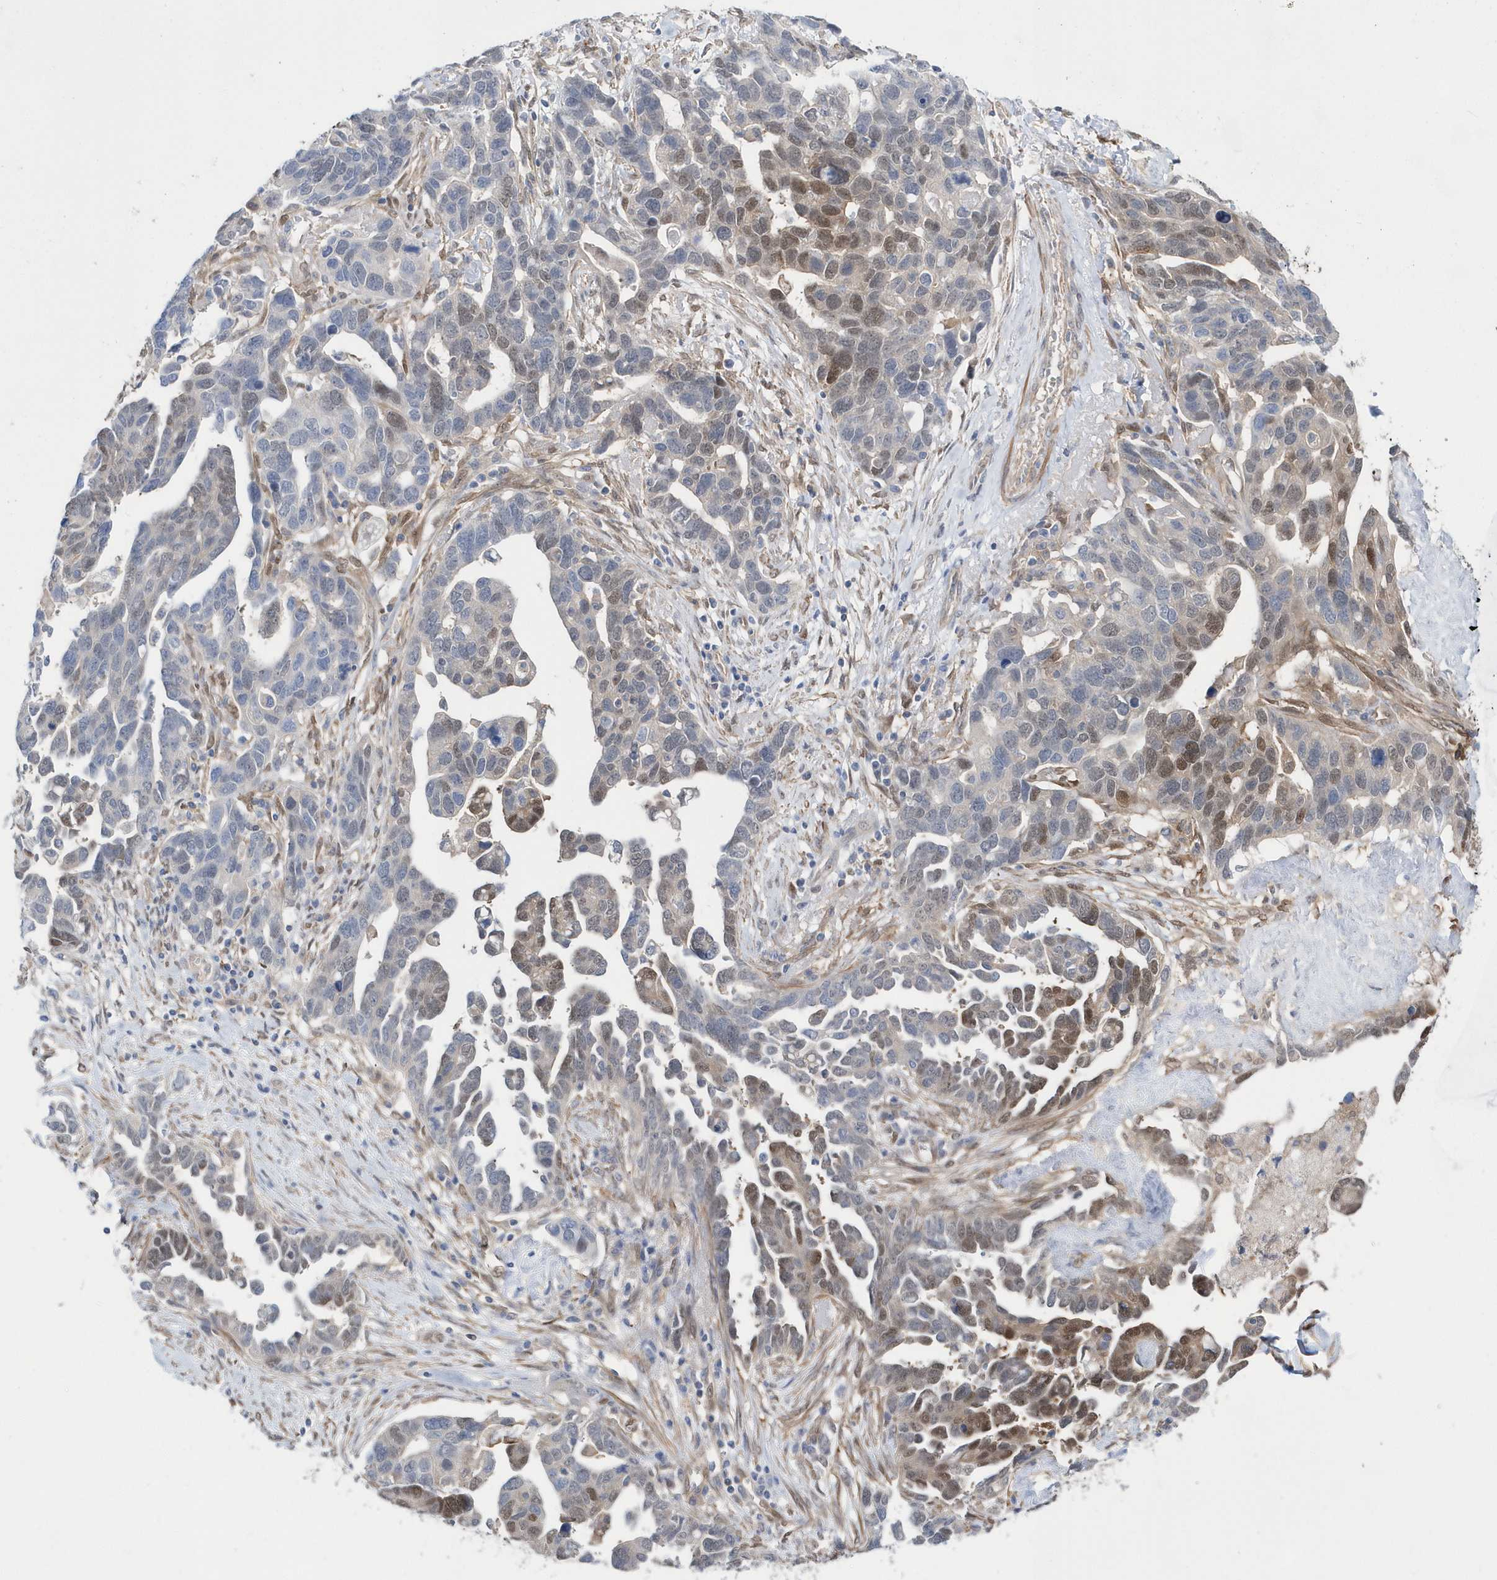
{"staining": {"intensity": "moderate", "quantity": "25%-75%", "location": "nuclear"}, "tissue": "ovarian cancer", "cell_type": "Tumor cells", "image_type": "cancer", "snomed": [{"axis": "morphology", "description": "Cystadenocarcinoma, serous, NOS"}, {"axis": "topography", "description": "Ovary"}], "caption": "Serous cystadenocarcinoma (ovarian) stained for a protein demonstrates moderate nuclear positivity in tumor cells.", "gene": "BDH2", "patient": {"sex": "female", "age": 54}}